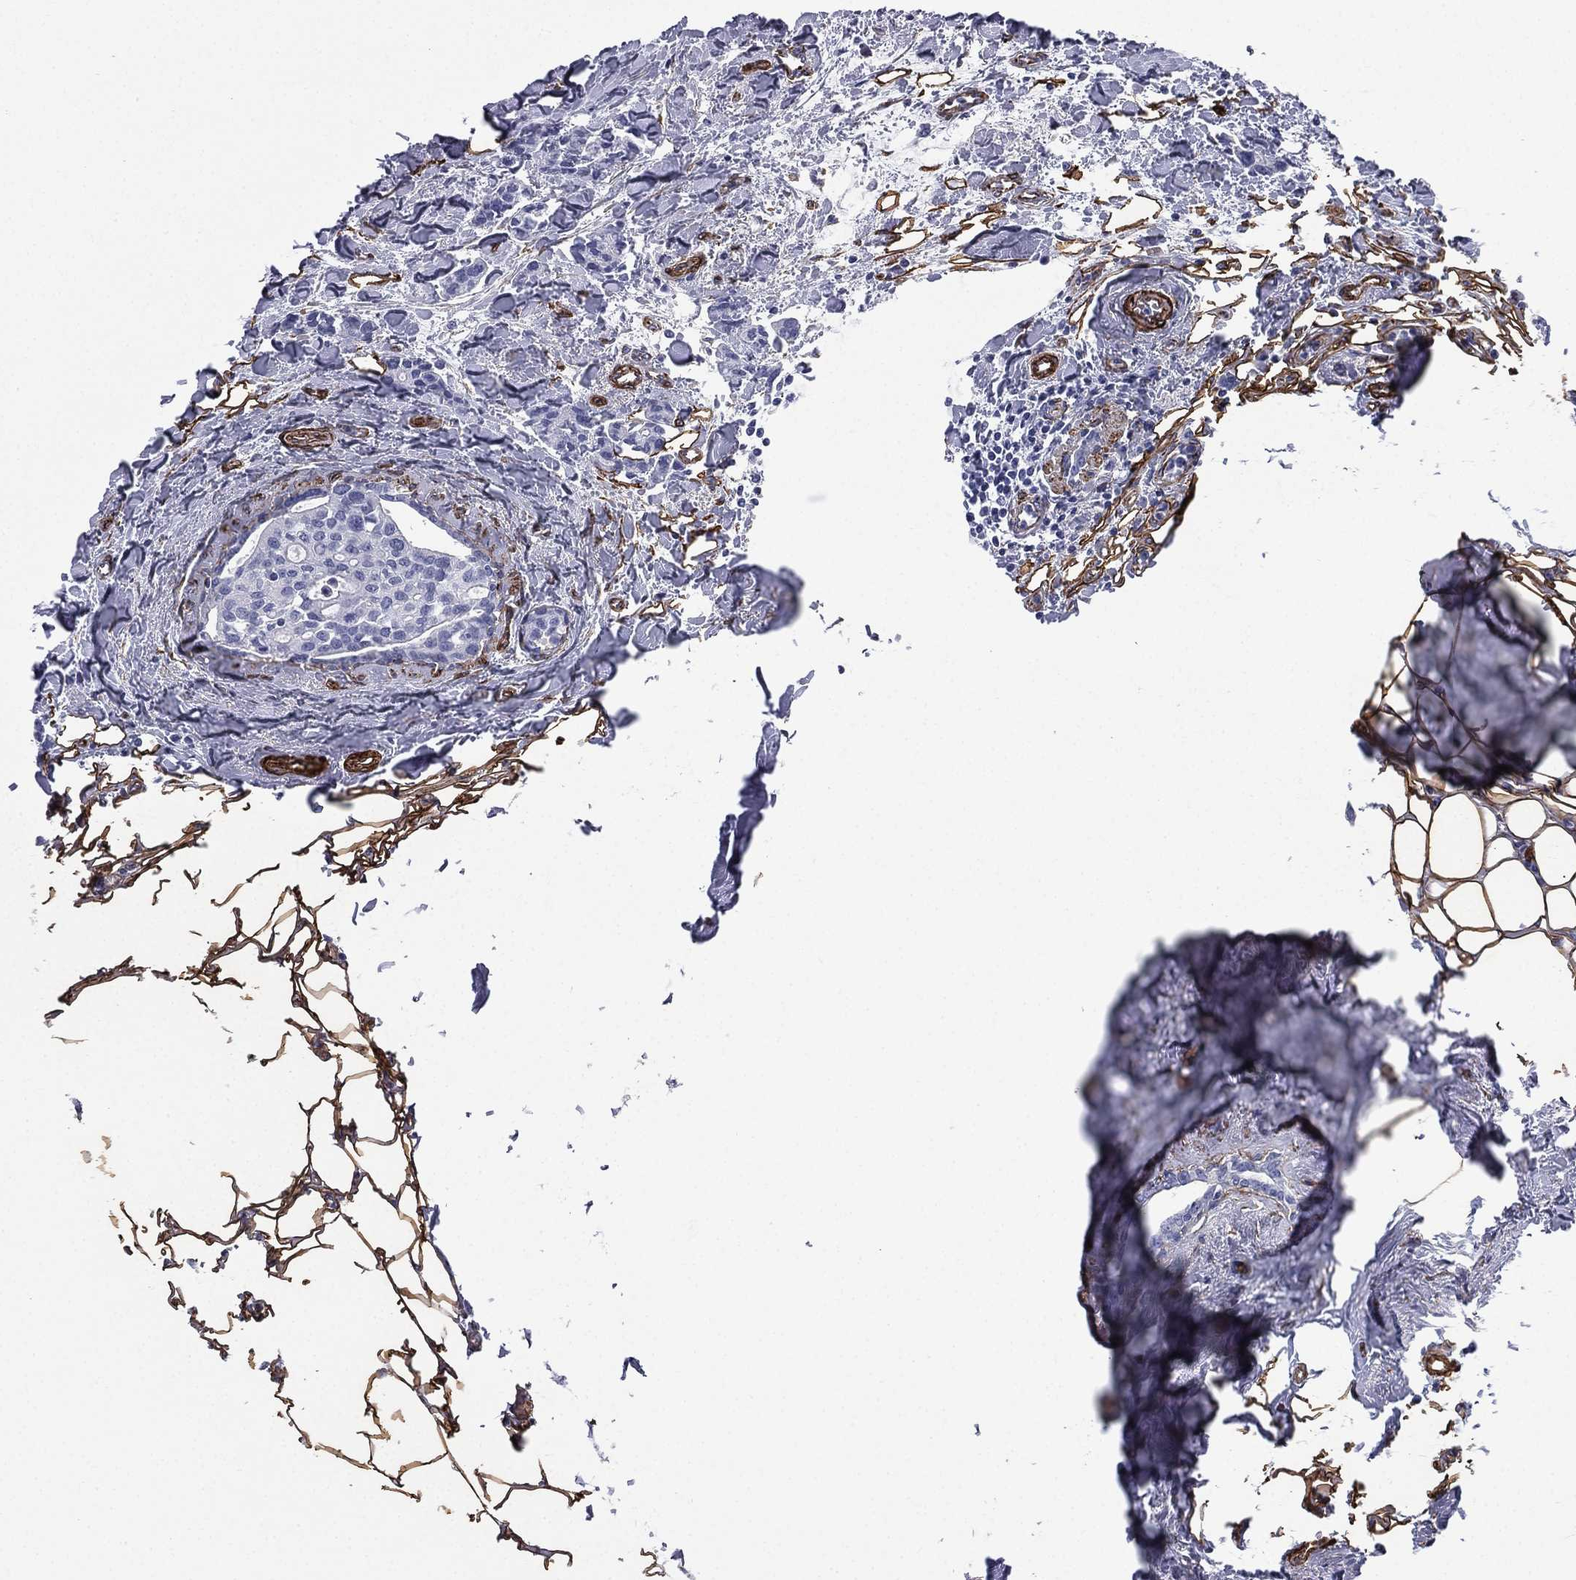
{"staining": {"intensity": "negative", "quantity": "none", "location": "none"}, "tissue": "breast cancer", "cell_type": "Tumor cells", "image_type": "cancer", "snomed": [{"axis": "morphology", "description": "Duct carcinoma"}, {"axis": "topography", "description": "Breast"}], "caption": "Immunohistochemistry (IHC) of human breast cancer (infiltrating ductal carcinoma) demonstrates no staining in tumor cells.", "gene": "CAVIN3", "patient": {"sex": "female", "age": 83}}